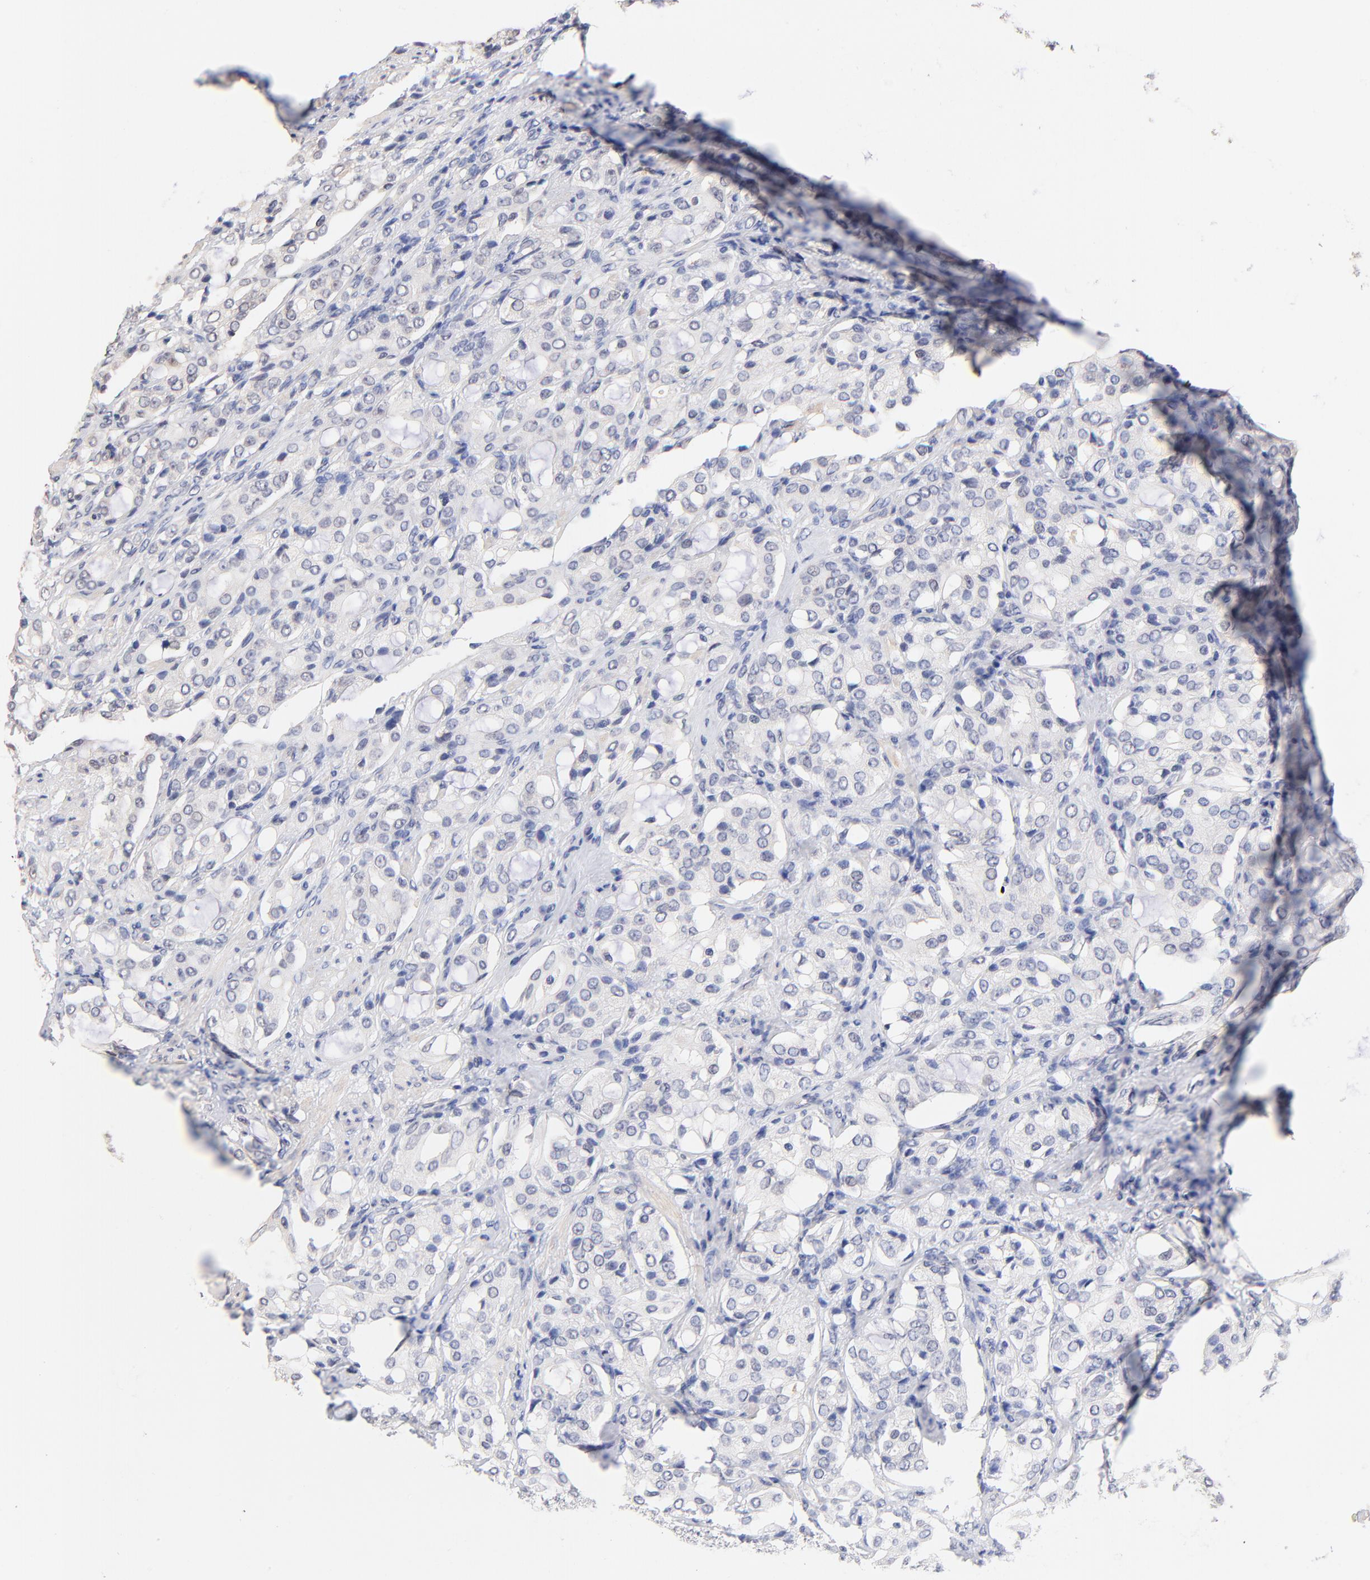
{"staining": {"intensity": "negative", "quantity": "none", "location": "none"}, "tissue": "prostate cancer", "cell_type": "Tumor cells", "image_type": "cancer", "snomed": [{"axis": "morphology", "description": "Adenocarcinoma, High grade"}, {"axis": "topography", "description": "Prostate"}], "caption": "Tumor cells are negative for protein expression in human prostate cancer (high-grade adenocarcinoma). (DAB immunohistochemistry, high magnification).", "gene": "RIBC2", "patient": {"sex": "male", "age": 72}}